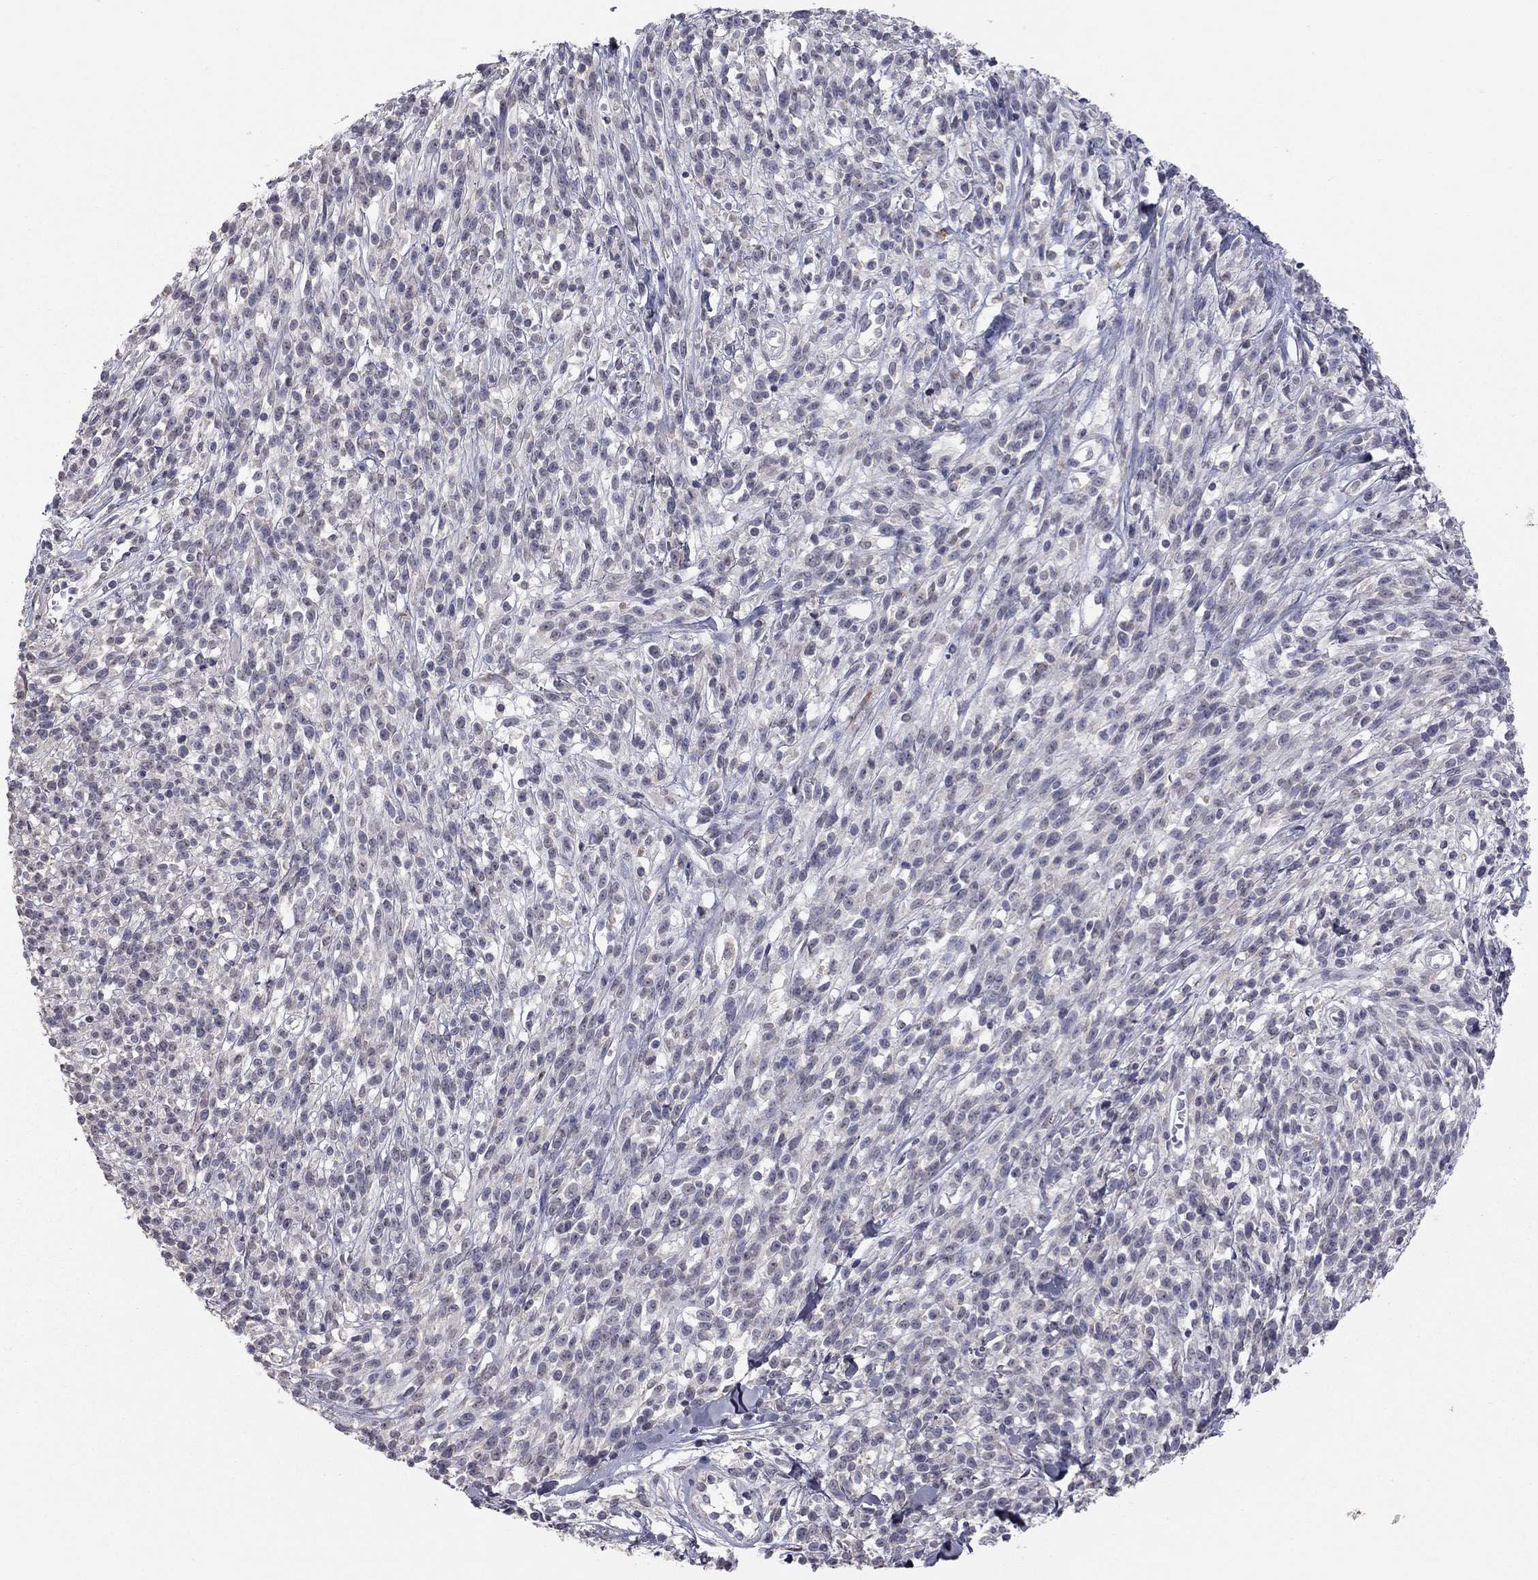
{"staining": {"intensity": "negative", "quantity": "none", "location": "none"}, "tissue": "melanoma", "cell_type": "Tumor cells", "image_type": "cancer", "snomed": [{"axis": "morphology", "description": "Malignant melanoma, NOS"}, {"axis": "topography", "description": "Skin"}, {"axis": "topography", "description": "Skin of trunk"}], "caption": "An image of human malignant melanoma is negative for staining in tumor cells. (DAB IHC visualized using brightfield microscopy, high magnification).", "gene": "PRRT2", "patient": {"sex": "male", "age": 74}}